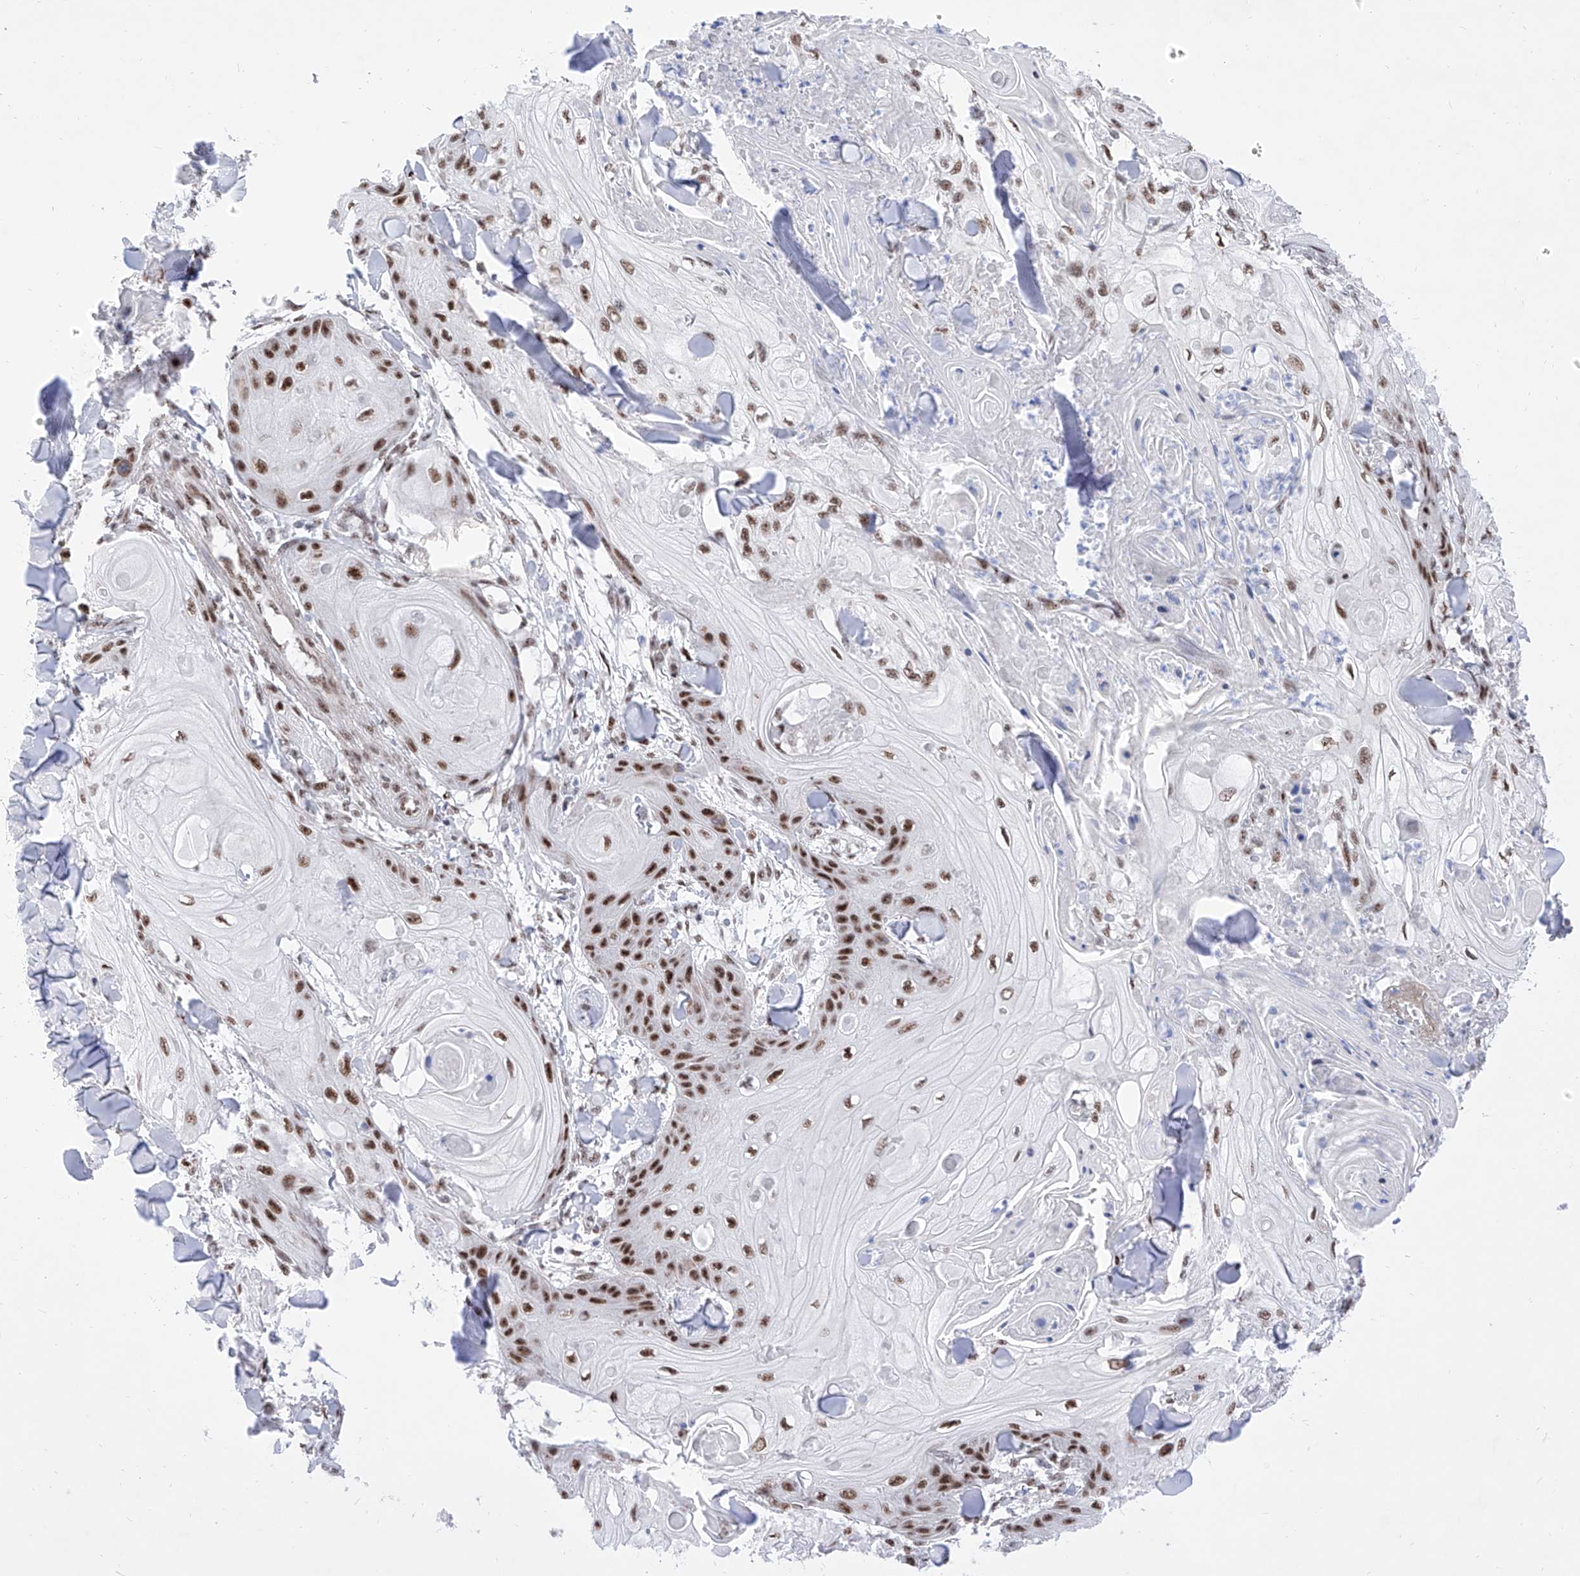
{"staining": {"intensity": "strong", "quantity": ">75%", "location": "nuclear"}, "tissue": "skin cancer", "cell_type": "Tumor cells", "image_type": "cancer", "snomed": [{"axis": "morphology", "description": "Squamous cell carcinoma, NOS"}, {"axis": "topography", "description": "Skin"}], "caption": "DAB immunohistochemical staining of human skin squamous cell carcinoma shows strong nuclear protein positivity in about >75% of tumor cells.", "gene": "ATN1", "patient": {"sex": "male", "age": 74}}